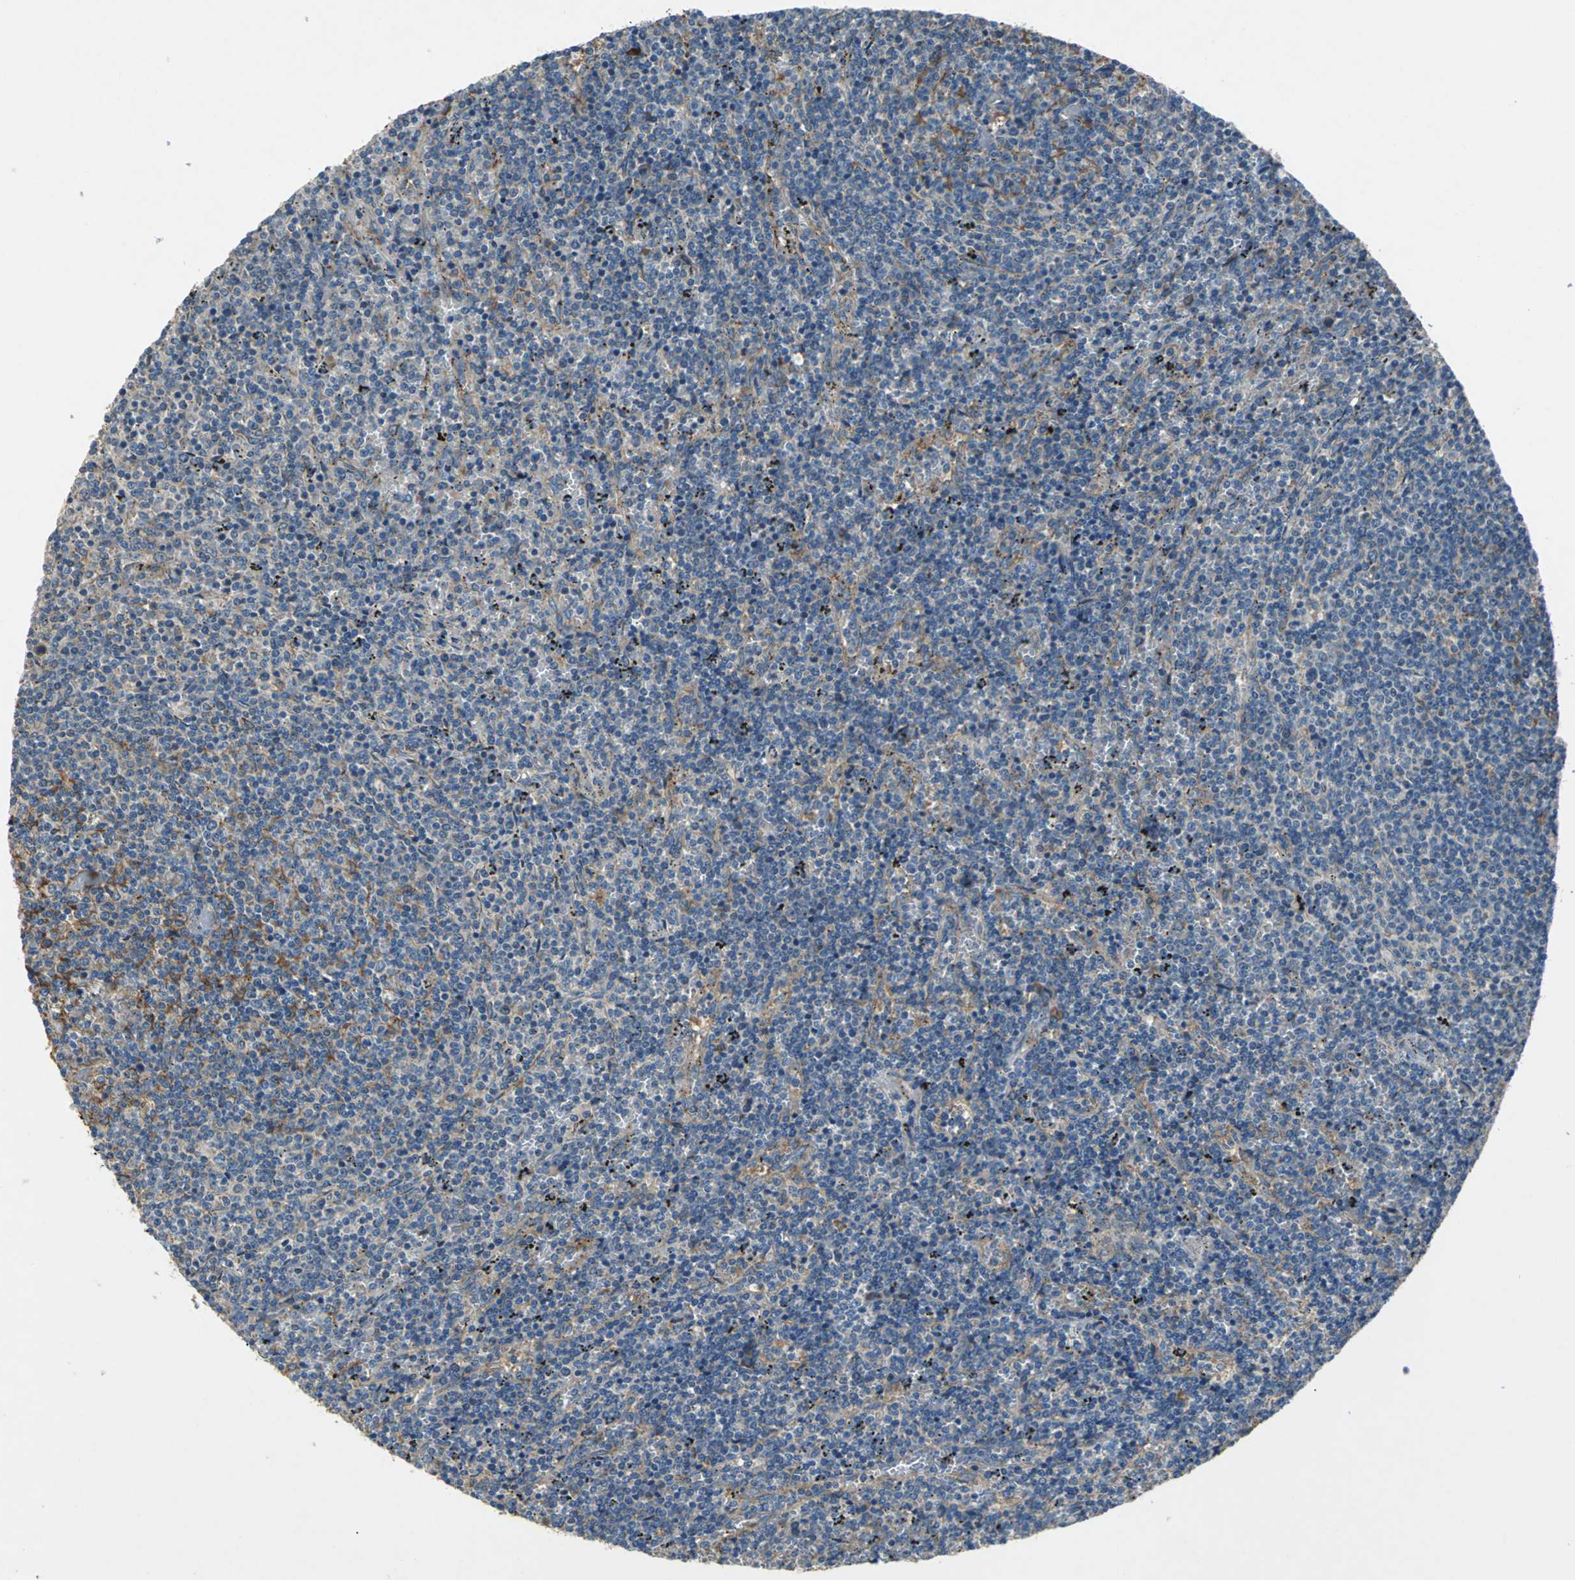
{"staining": {"intensity": "weak", "quantity": "<25%", "location": "cytoplasmic/membranous"}, "tissue": "lymphoma", "cell_type": "Tumor cells", "image_type": "cancer", "snomed": [{"axis": "morphology", "description": "Malignant lymphoma, non-Hodgkin's type, Low grade"}, {"axis": "topography", "description": "Spleen"}], "caption": "A high-resolution micrograph shows immunohistochemistry (IHC) staining of lymphoma, which shows no significant positivity in tumor cells.", "gene": "HEPH", "patient": {"sex": "female", "age": 50}}